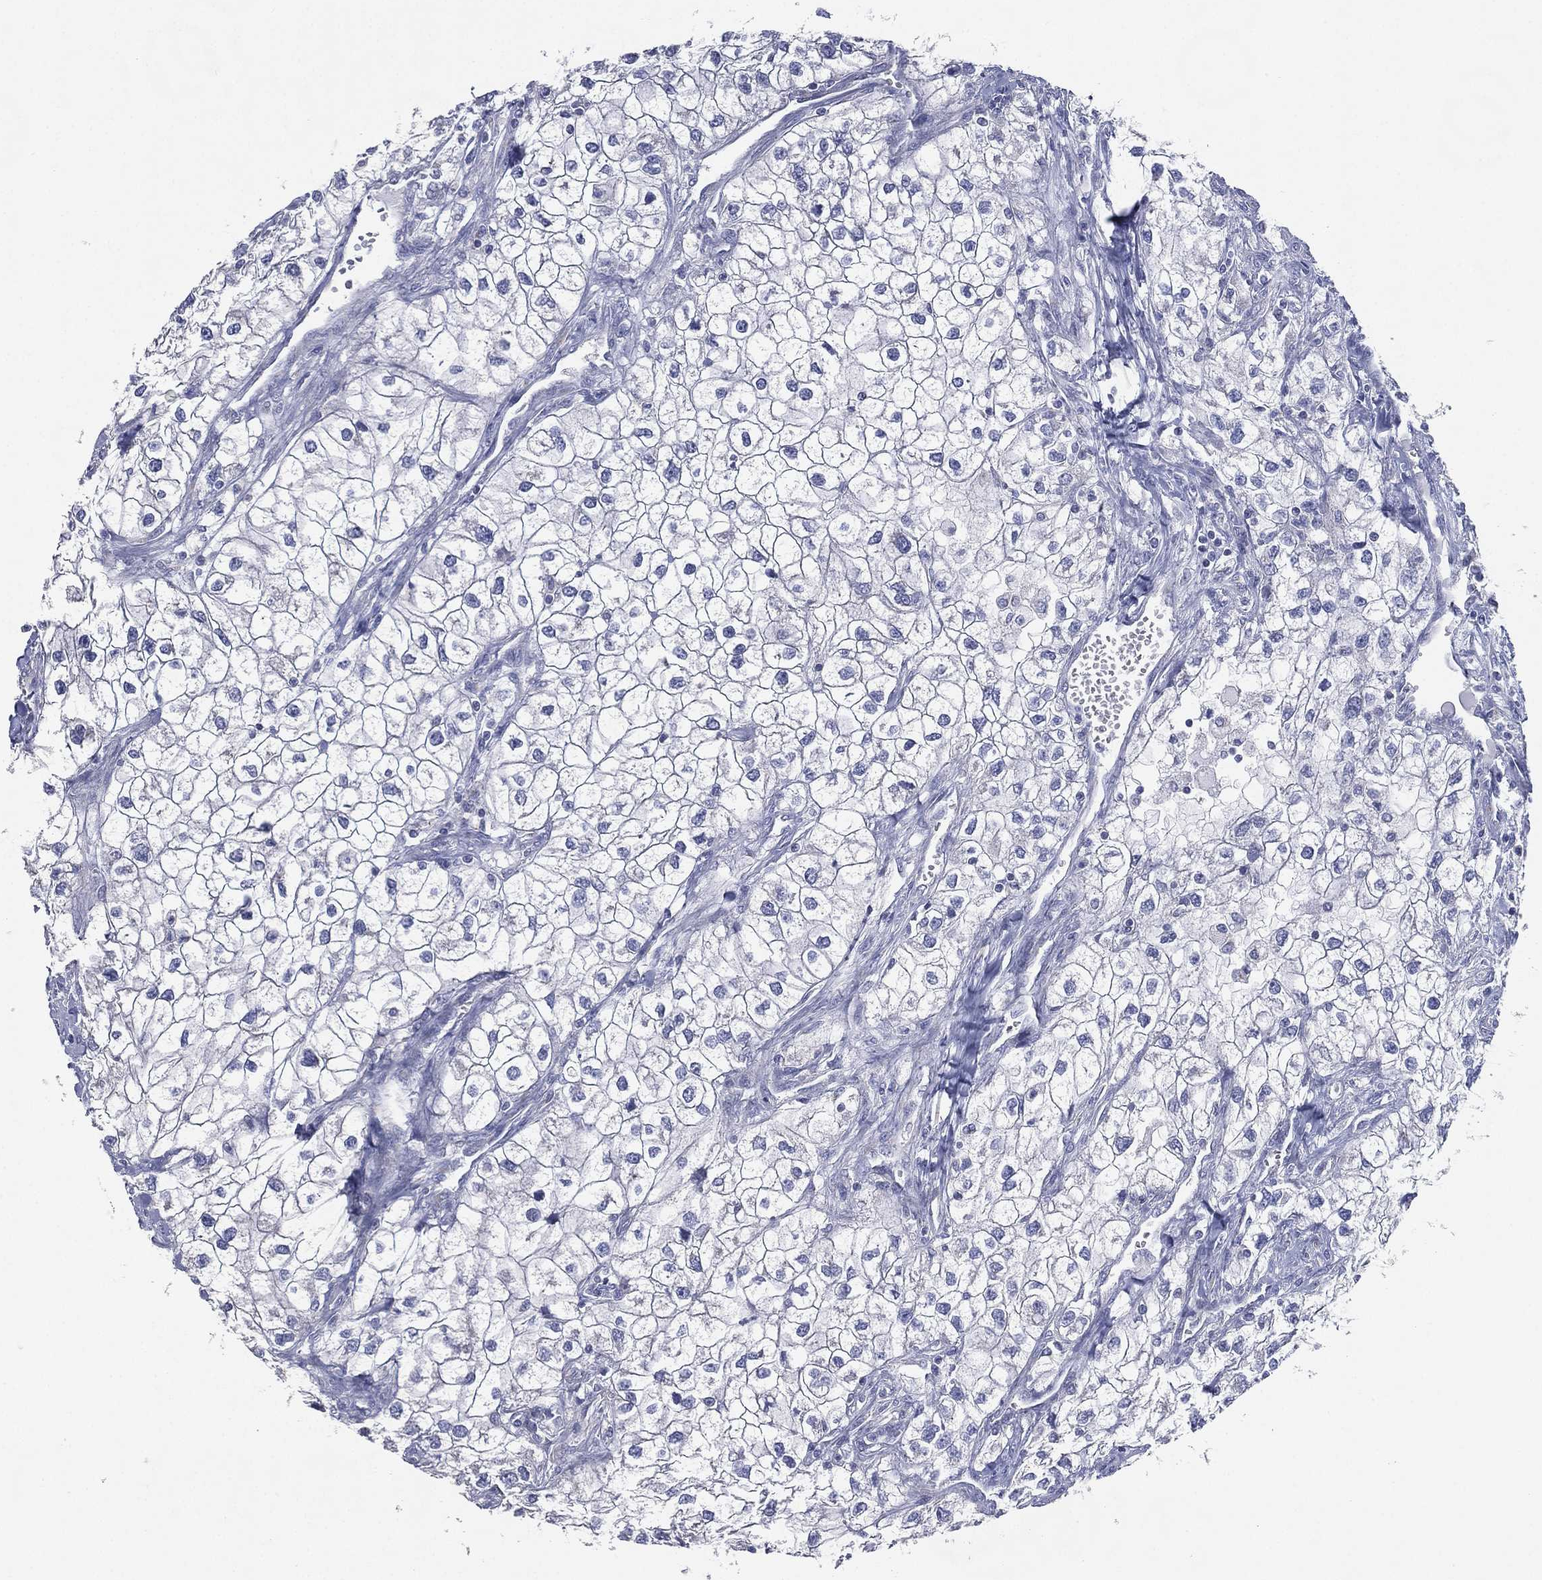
{"staining": {"intensity": "negative", "quantity": "none", "location": "none"}, "tissue": "renal cancer", "cell_type": "Tumor cells", "image_type": "cancer", "snomed": [{"axis": "morphology", "description": "Adenocarcinoma, NOS"}, {"axis": "topography", "description": "Kidney"}], "caption": "Tumor cells show no significant staining in renal cancer (adenocarcinoma).", "gene": "ATP8A2", "patient": {"sex": "male", "age": 59}}